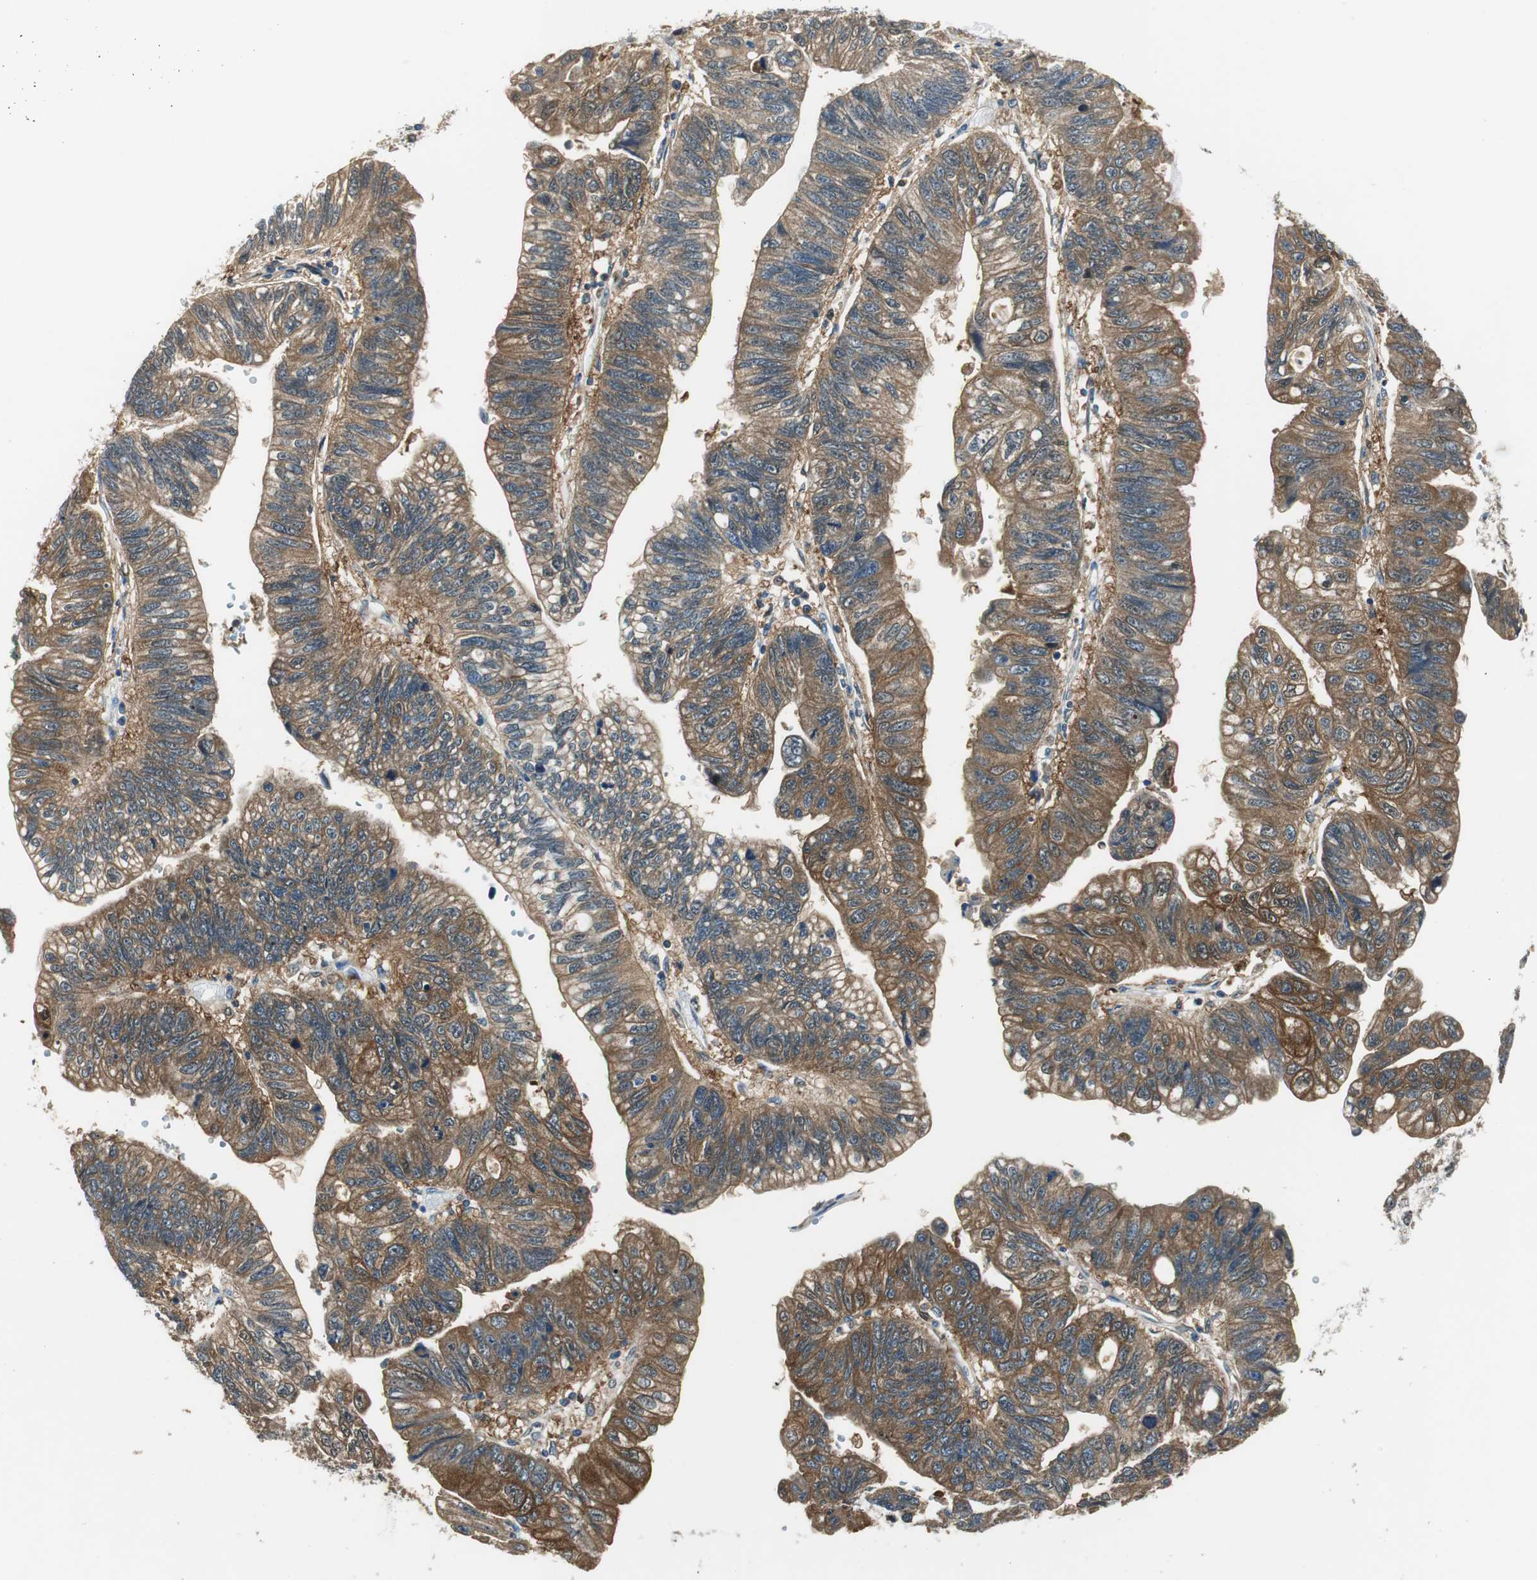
{"staining": {"intensity": "strong", "quantity": "25%-75%", "location": "cytoplasmic/membranous"}, "tissue": "stomach cancer", "cell_type": "Tumor cells", "image_type": "cancer", "snomed": [{"axis": "morphology", "description": "Adenocarcinoma, NOS"}, {"axis": "topography", "description": "Stomach"}], "caption": "Stomach adenocarcinoma stained with DAB immunohistochemistry (IHC) demonstrates high levels of strong cytoplasmic/membranous positivity in about 25%-75% of tumor cells.", "gene": "ME1", "patient": {"sex": "male", "age": 59}}